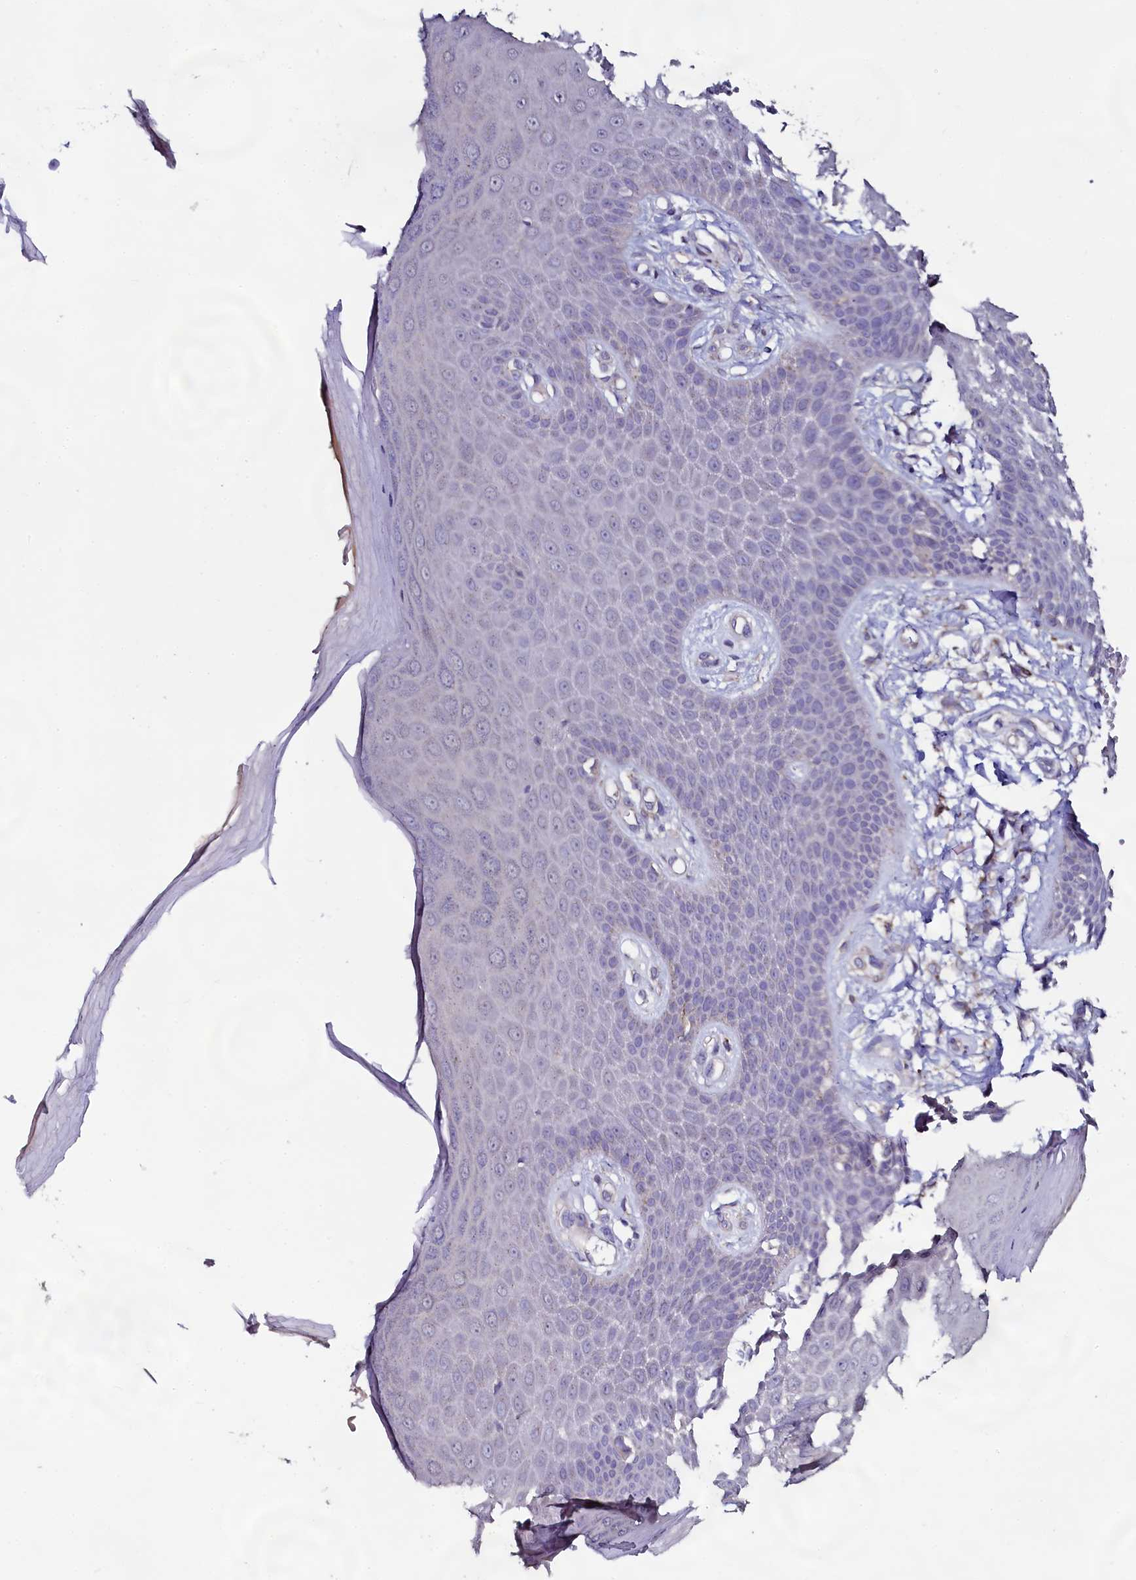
{"staining": {"intensity": "negative", "quantity": "none", "location": "none"}, "tissue": "skin", "cell_type": "Epidermal cells", "image_type": "normal", "snomed": [{"axis": "morphology", "description": "Normal tissue, NOS"}, {"axis": "topography", "description": "Anal"}], "caption": "Immunohistochemistry (IHC) micrograph of benign skin: human skin stained with DAB displays no significant protein expression in epidermal cells. (Stains: DAB immunohistochemistry (IHC) with hematoxylin counter stain, Microscopy: brightfield microscopy at high magnification).", "gene": "USPL1", "patient": {"sex": "male", "age": 78}}